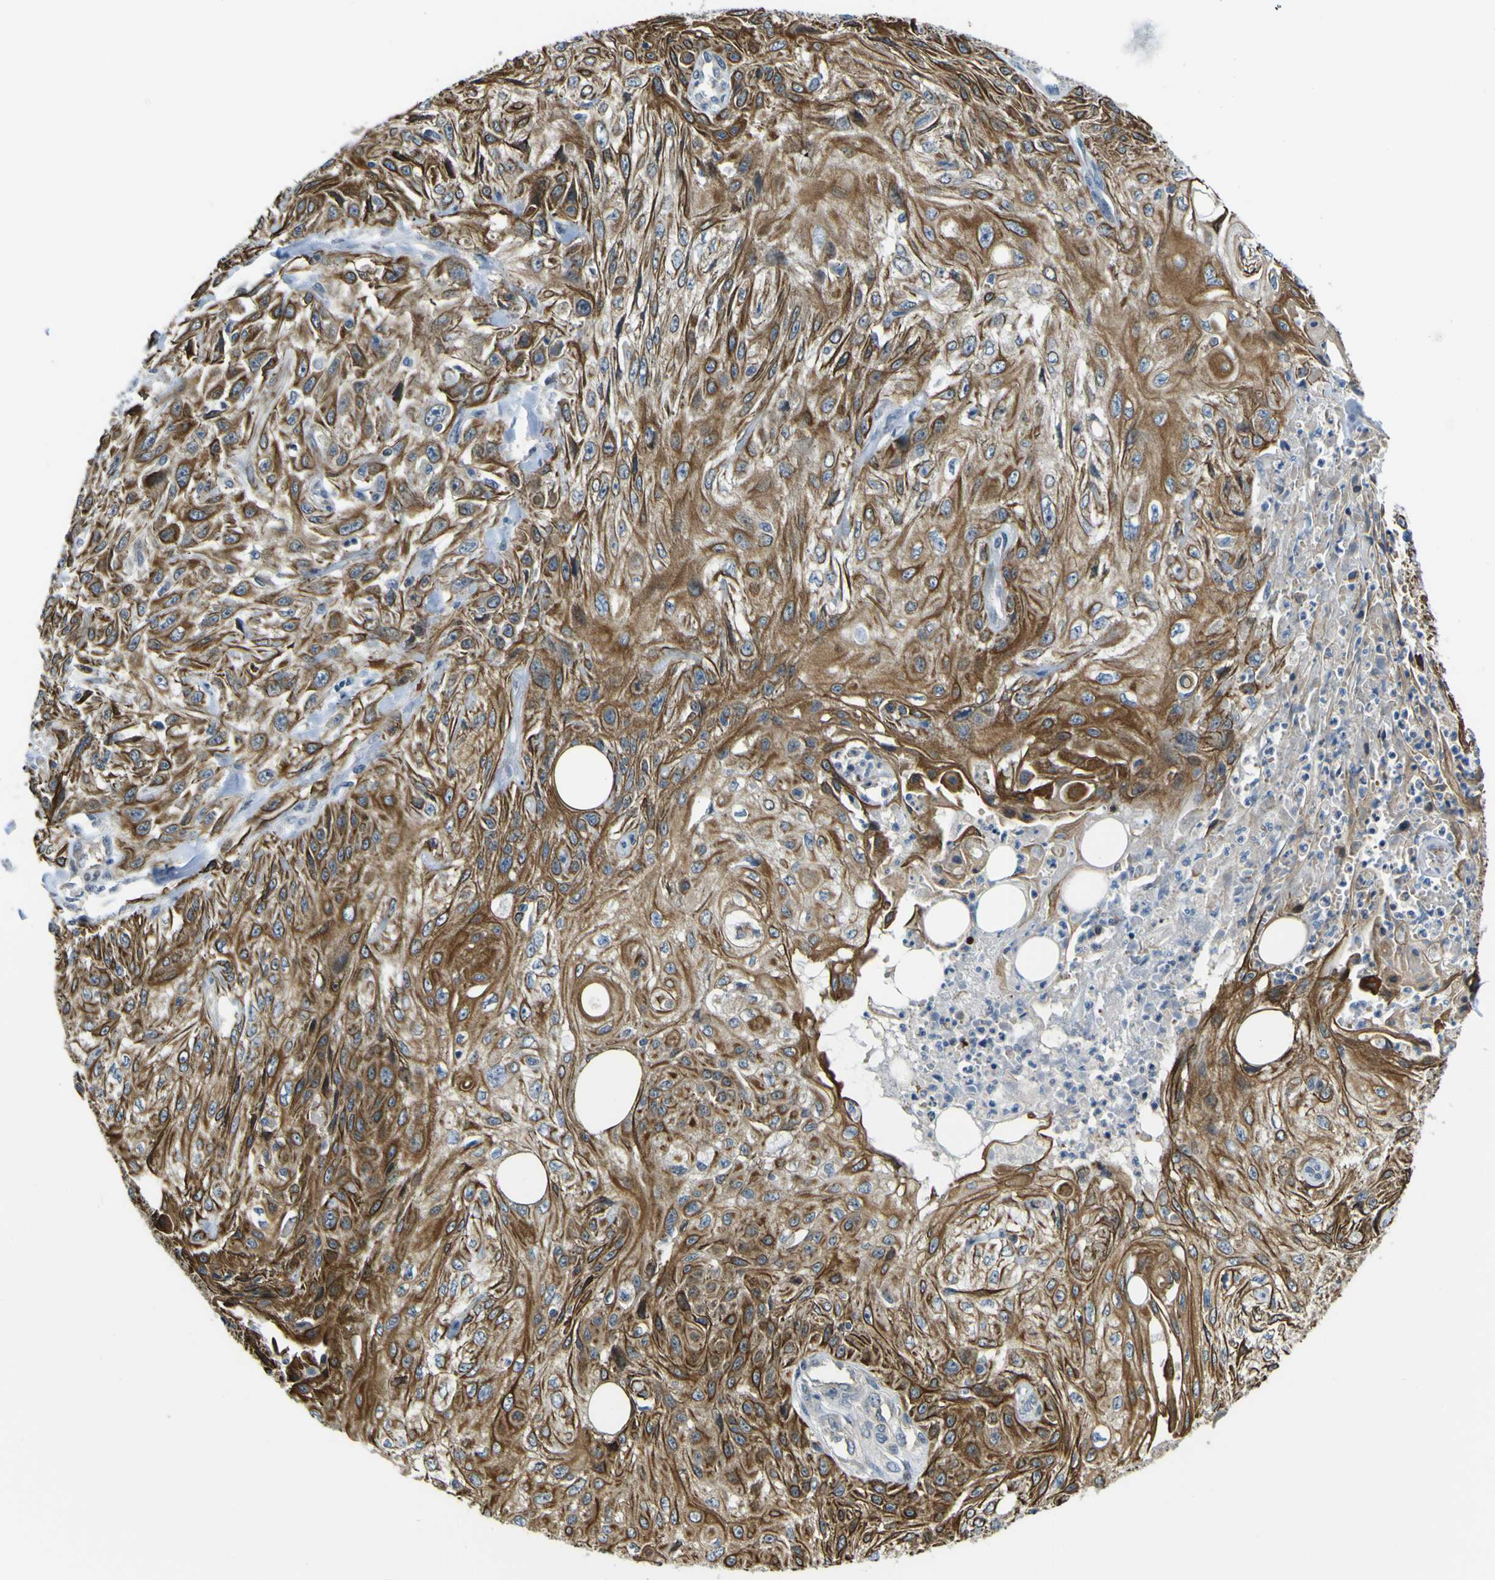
{"staining": {"intensity": "strong", "quantity": ">75%", "location": "cytoplasmic/membranous"}, "tissue": "skin cancer", "cell_type": "Tumor cells", "image_type": "cancer", "snomed": [{"axis": "morphology", "description": "Squamous cell carcinoma, NOS"}, {"axis": "topography", "description": "Skin"}], "caption": "A high amount of strong cytoplasmic/membranous positivity is present in about >75% of tumor cells in squamous cell carcinoma (skin) tissue.", "gene": "KDM7A", "patient": {"sex": "male", "age": 75}}